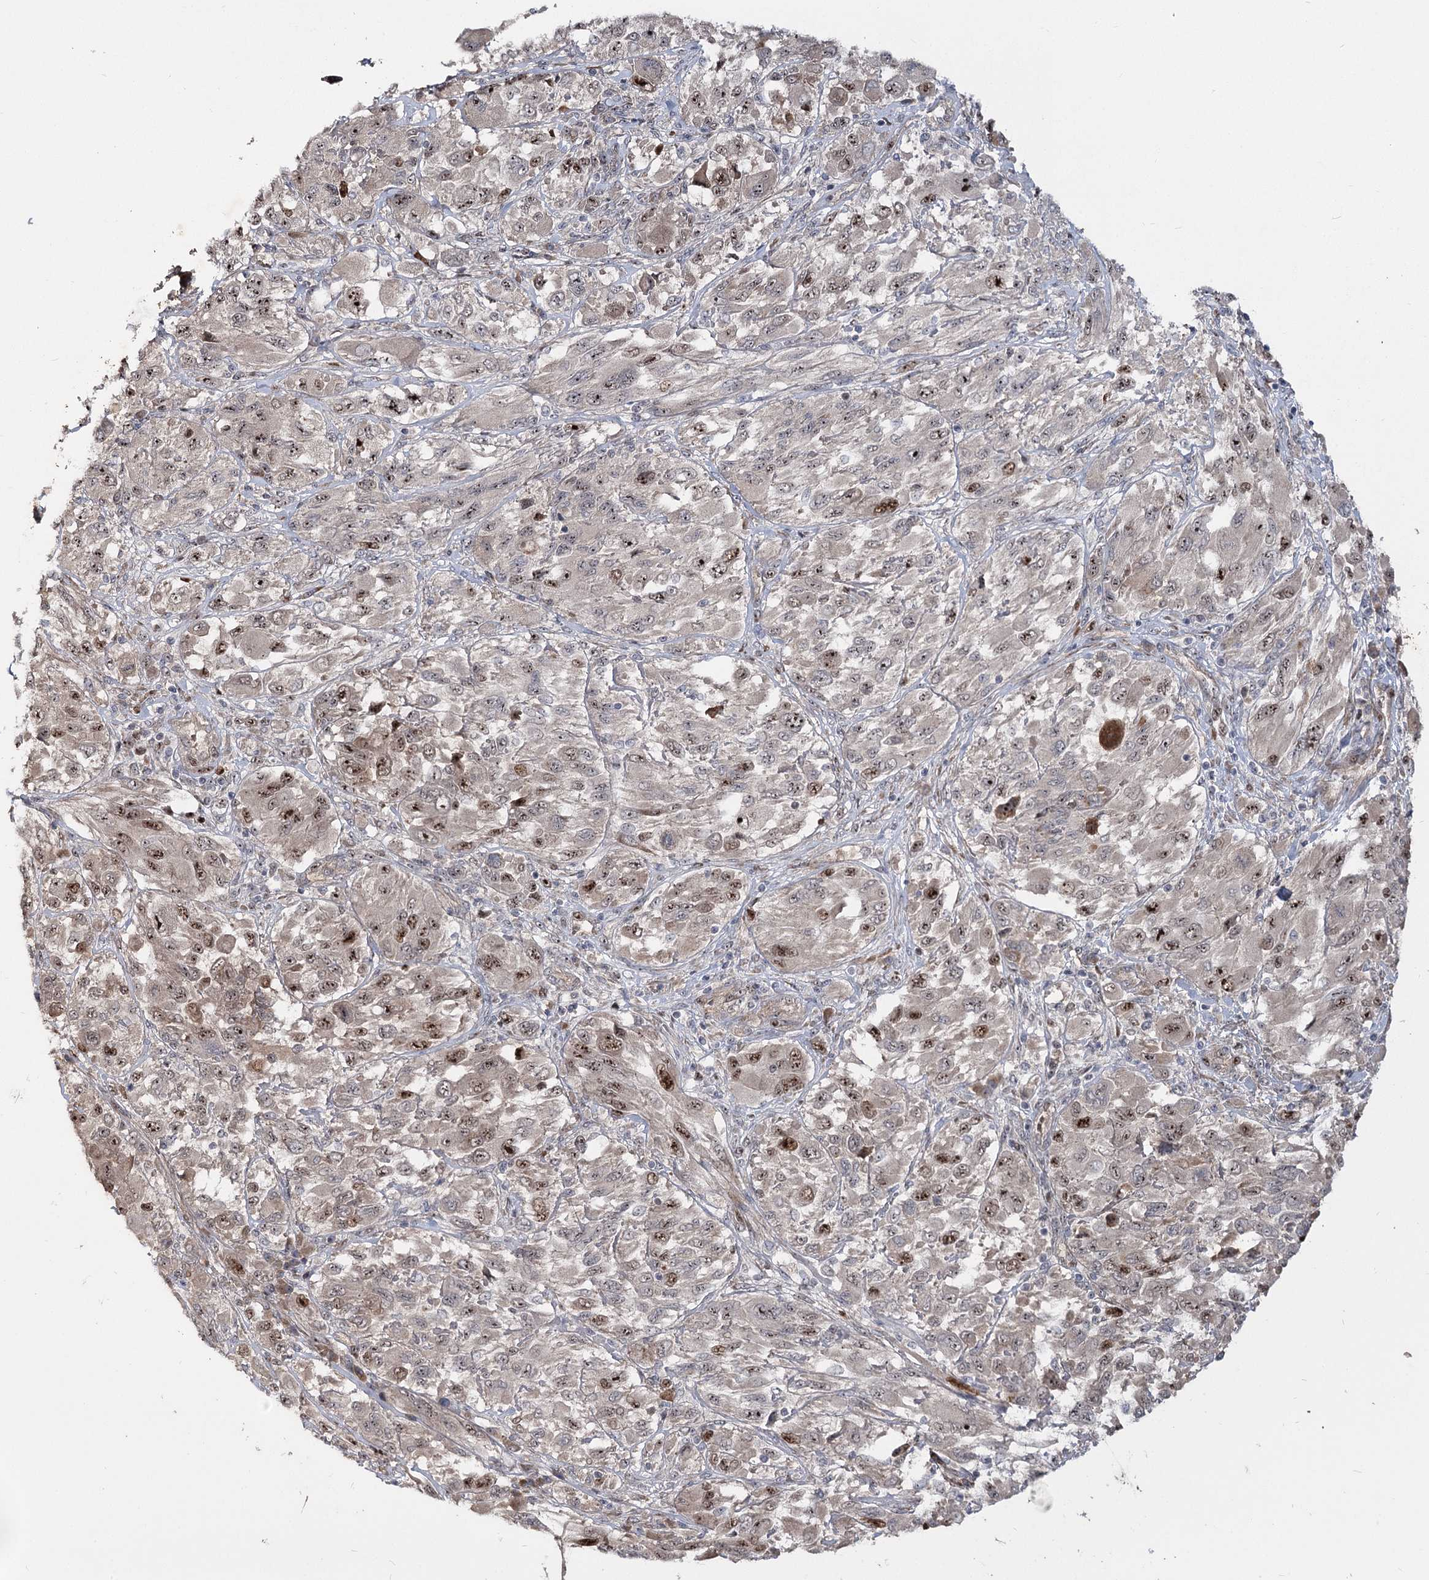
{"staining": {"intensity": "moderate", "quantity": "25%-75%", "location": "nuclear"}, "tissue": "melanoma", "cell_type": "Tumor cells", "image_type": "cancer", "snomed": [{"axis": "morphology", "description": "Malignant melanoma, NOS"}, {"axis": "topography", "description": "Skin"}], "caption": "Immunohistochemical staining of human malignant melanoma exhibits moderate nuclear protein positivity in approximately 25%-75% of tumor cells. (DAB (3,3'-diaminobenzidine) IHC, brown staining for protein, blue staining for nuclei).", "gene": "PIK3C2A", "patient": {"sex": "female", "age": 91}}